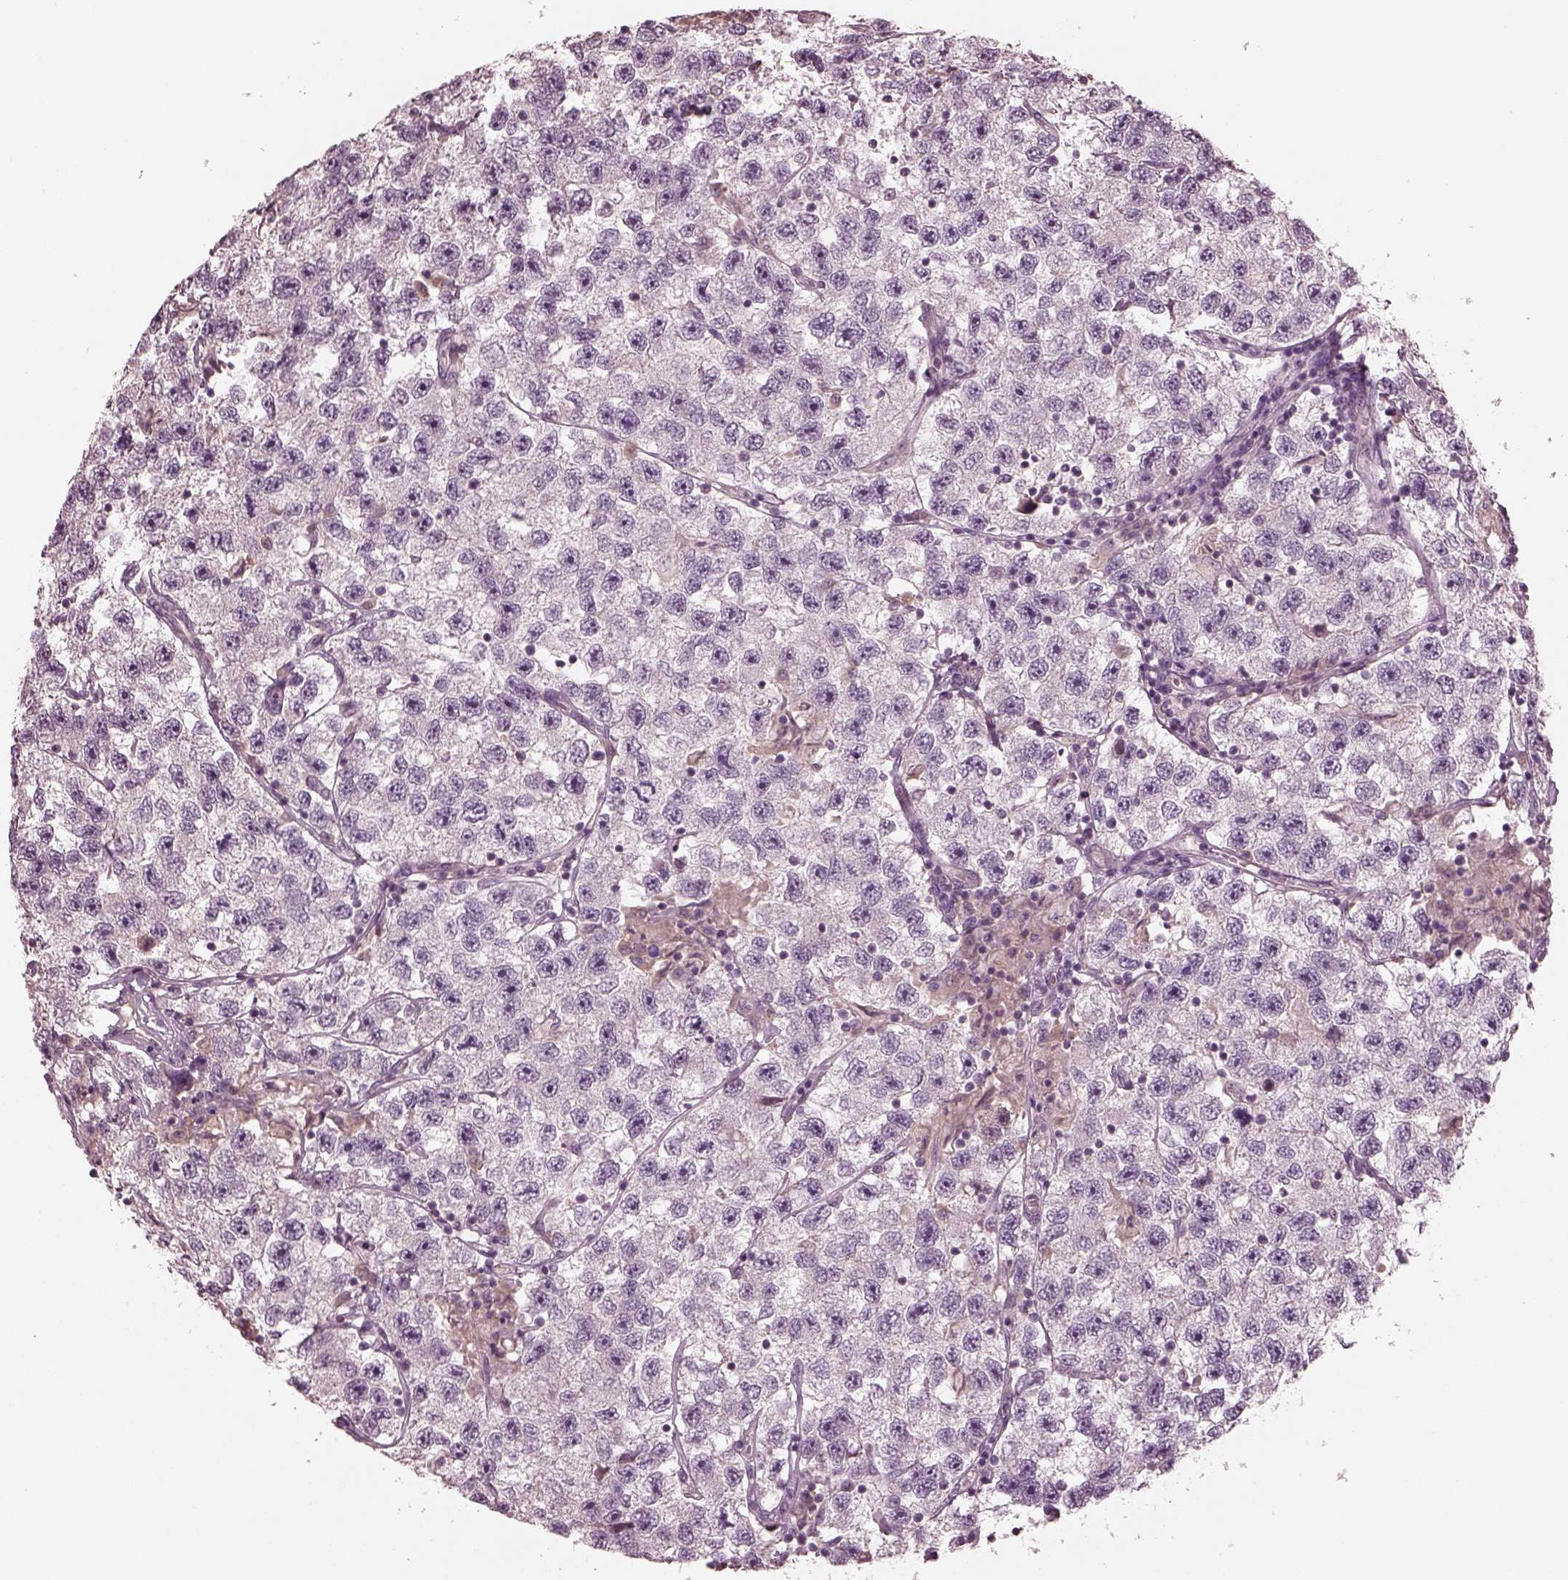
{"staining": {"intensity": "negative", "quantity": "none", "location": "none"}, "tissue": "testis cancer", "cell_type": "Tumor cells", "image_type": "cancer", "snomed": [{"axis": "morphology", "description": "Seminoma, NOS"}, {"axis": "topography", "description": "Testis"}], "caption": "Human testis cancer (seminoma) stained for a protein using IHC demonstrates no positivity in tumor cells.", "gene": "PORCN", "patient": {"sex": "male", "age": 26}}